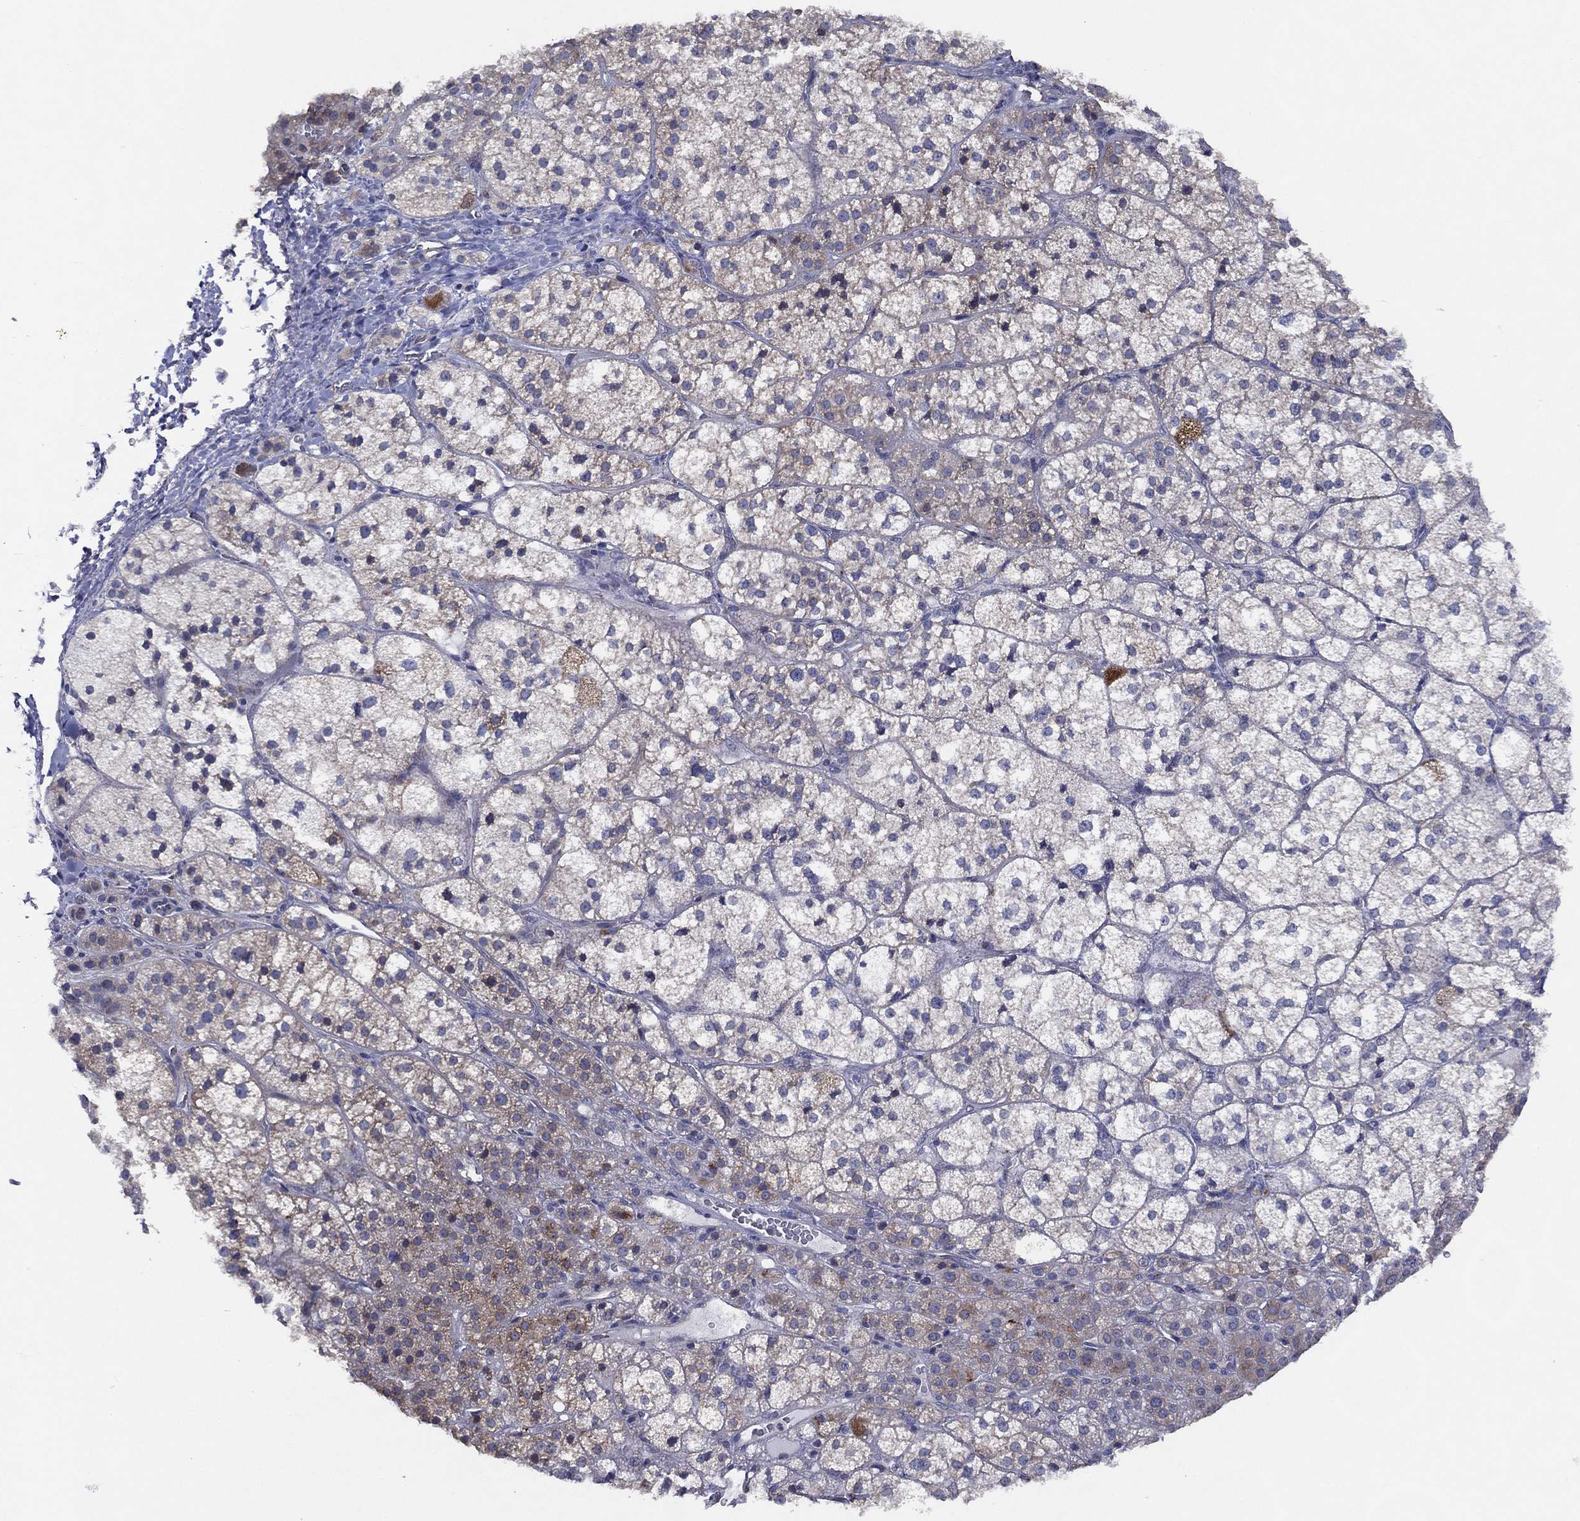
{"staining": {"intensity": "strong", "quantity": "<25%", "location": "cytoplasmic/membranous"}, "tissue": "adrenal gland", "cell_type": "Glandular cells", "image_type": "normal", "snomed": [{"axis": "morphology", "description": "Normal tissue, NOS"}, {"axis": "topography", "description": "Adrenal gland"}], "caption": "Protein expression analysis of normal adrenal gland shows strong cytoplasmic/membranous staining in about <25% of glandular cells.", "gene": "ZNF223", "patient": {"sex": "female", "age": 60}}